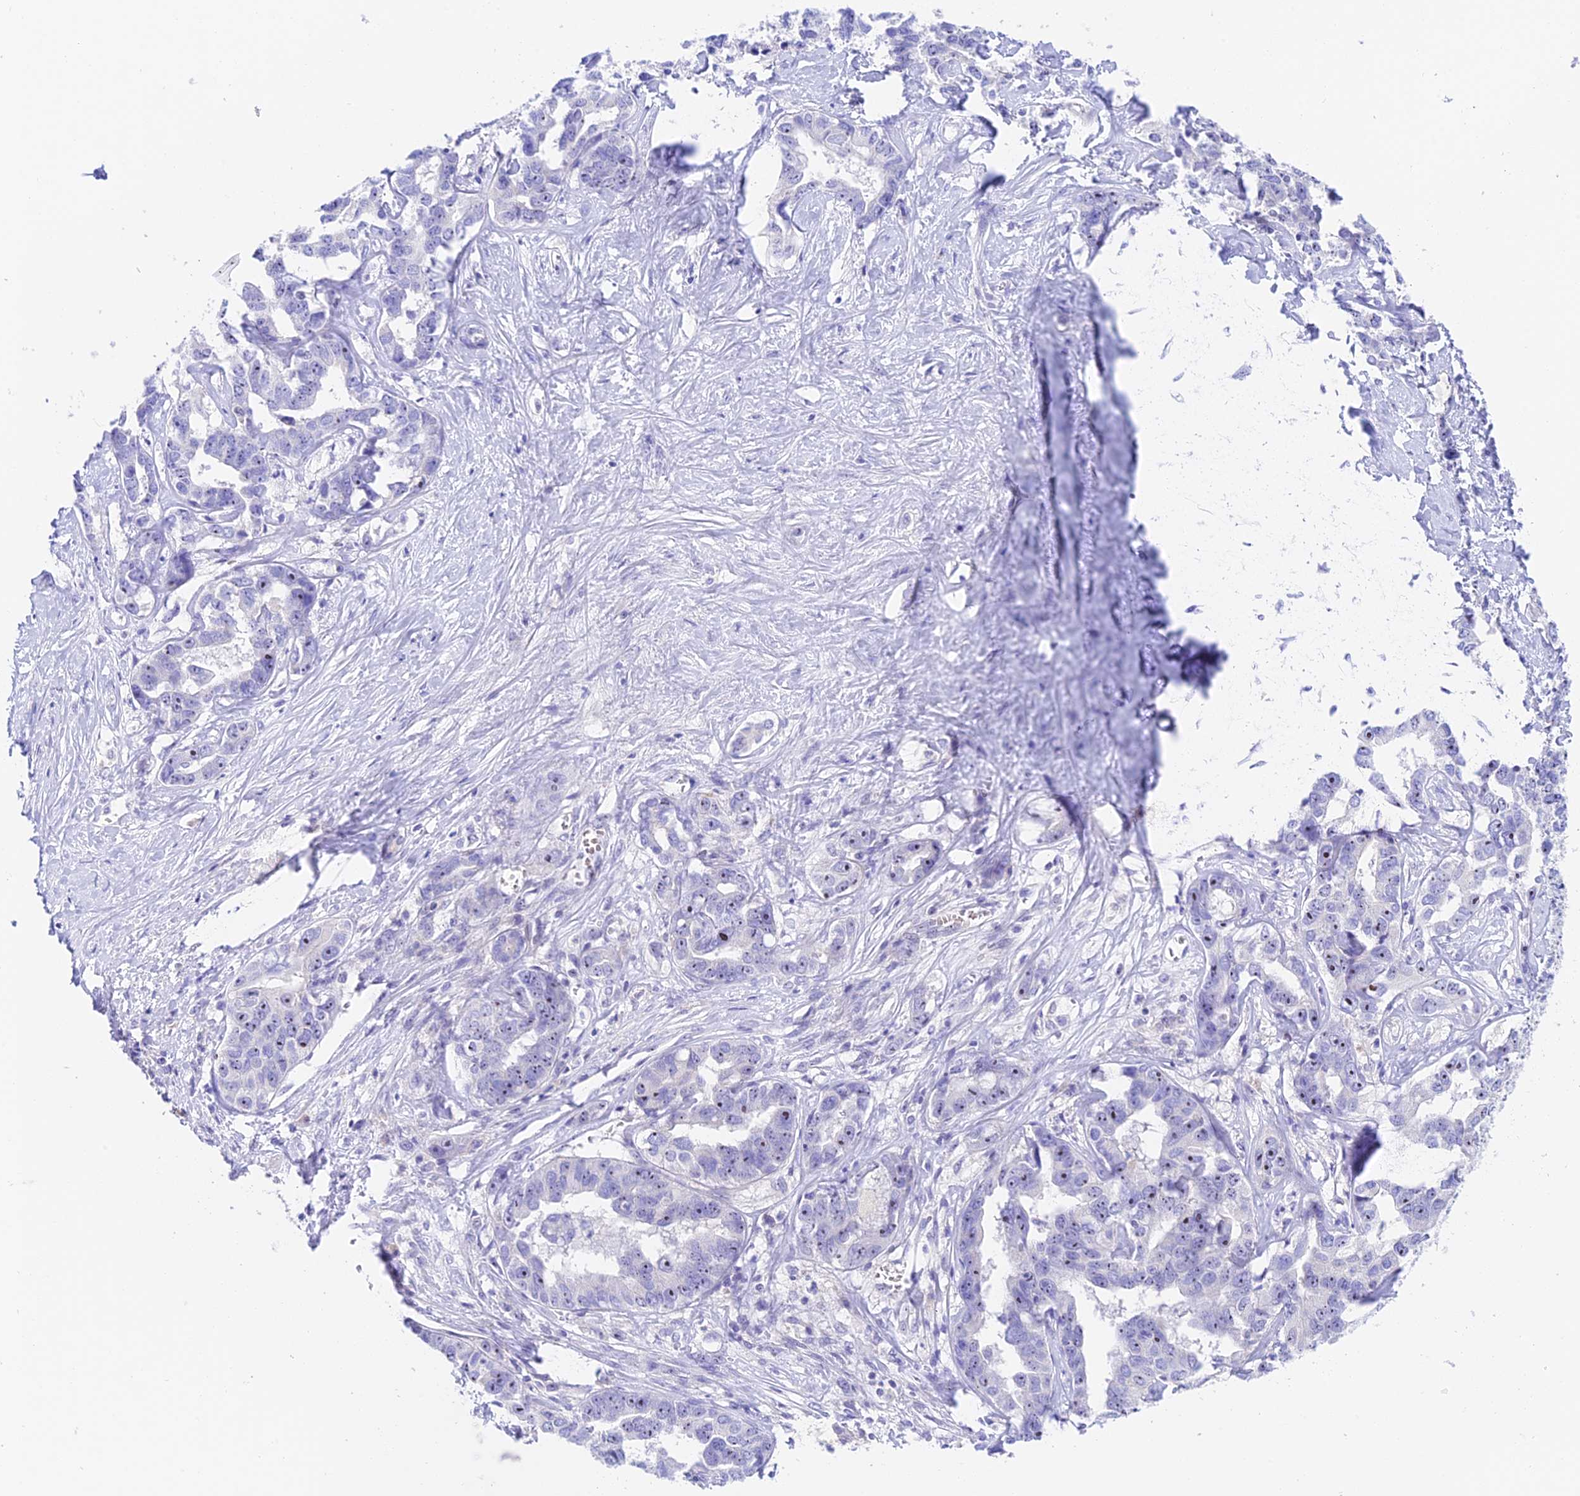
{"staining": {"intensity": "negative", "quantity": "none", "location": "none"}, "tissue": "liver cancer", "cell_type": "Tumor cells", "image_type": "cancer", "snomed": [{"axis": "morphology", "description": "Cholangiocarcinoma"}, {"axis": "topography", "description": "Liver"}], "caption": "This is an immunohistochemistry (IHC) micrograph of human liver cholangiocarcinoma. There is no positivity in tumor cells.", "gene": "DUSP29", "patient": {"sex": "male", "age": 59}}